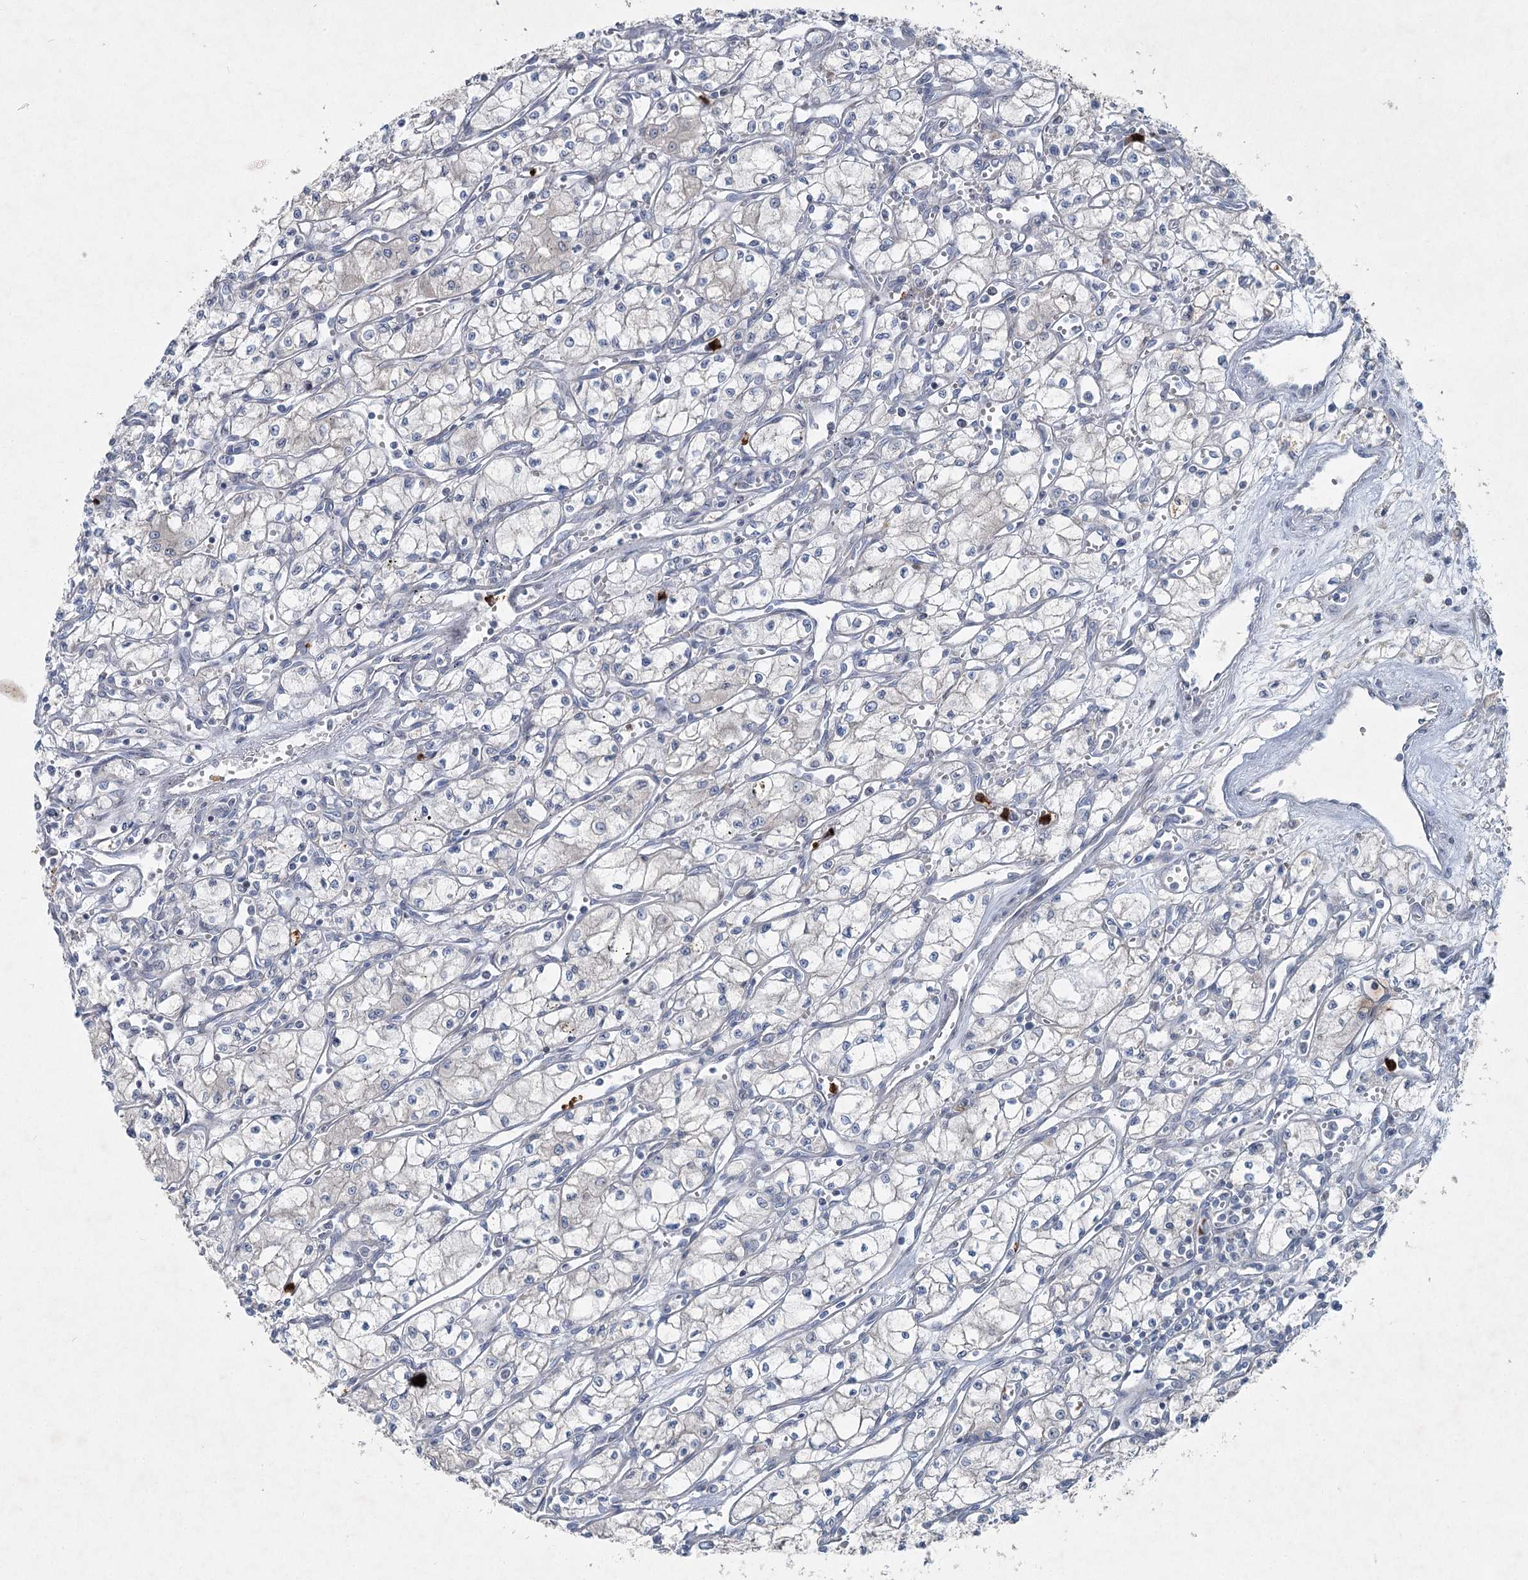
{"staining": {"intensity": "negative", "quantity": "none", "location": "none"}, "tissue": "renal cancer", "cell_type": "Tumor cells", "image_type": "cancer", "snomed": [{"axis": "morphology", "description": "Adenocarcinoma, NOS"}, {"axis": "topography", "description": "Kidney"}], "caption": "There is no significant staining in tumor cells of adenocarcinoma (renal). (DAB immunohistochemistry, high magnification).", "gene": "PLA2G12A", "patient": {"sex": "male", "age": 59}}